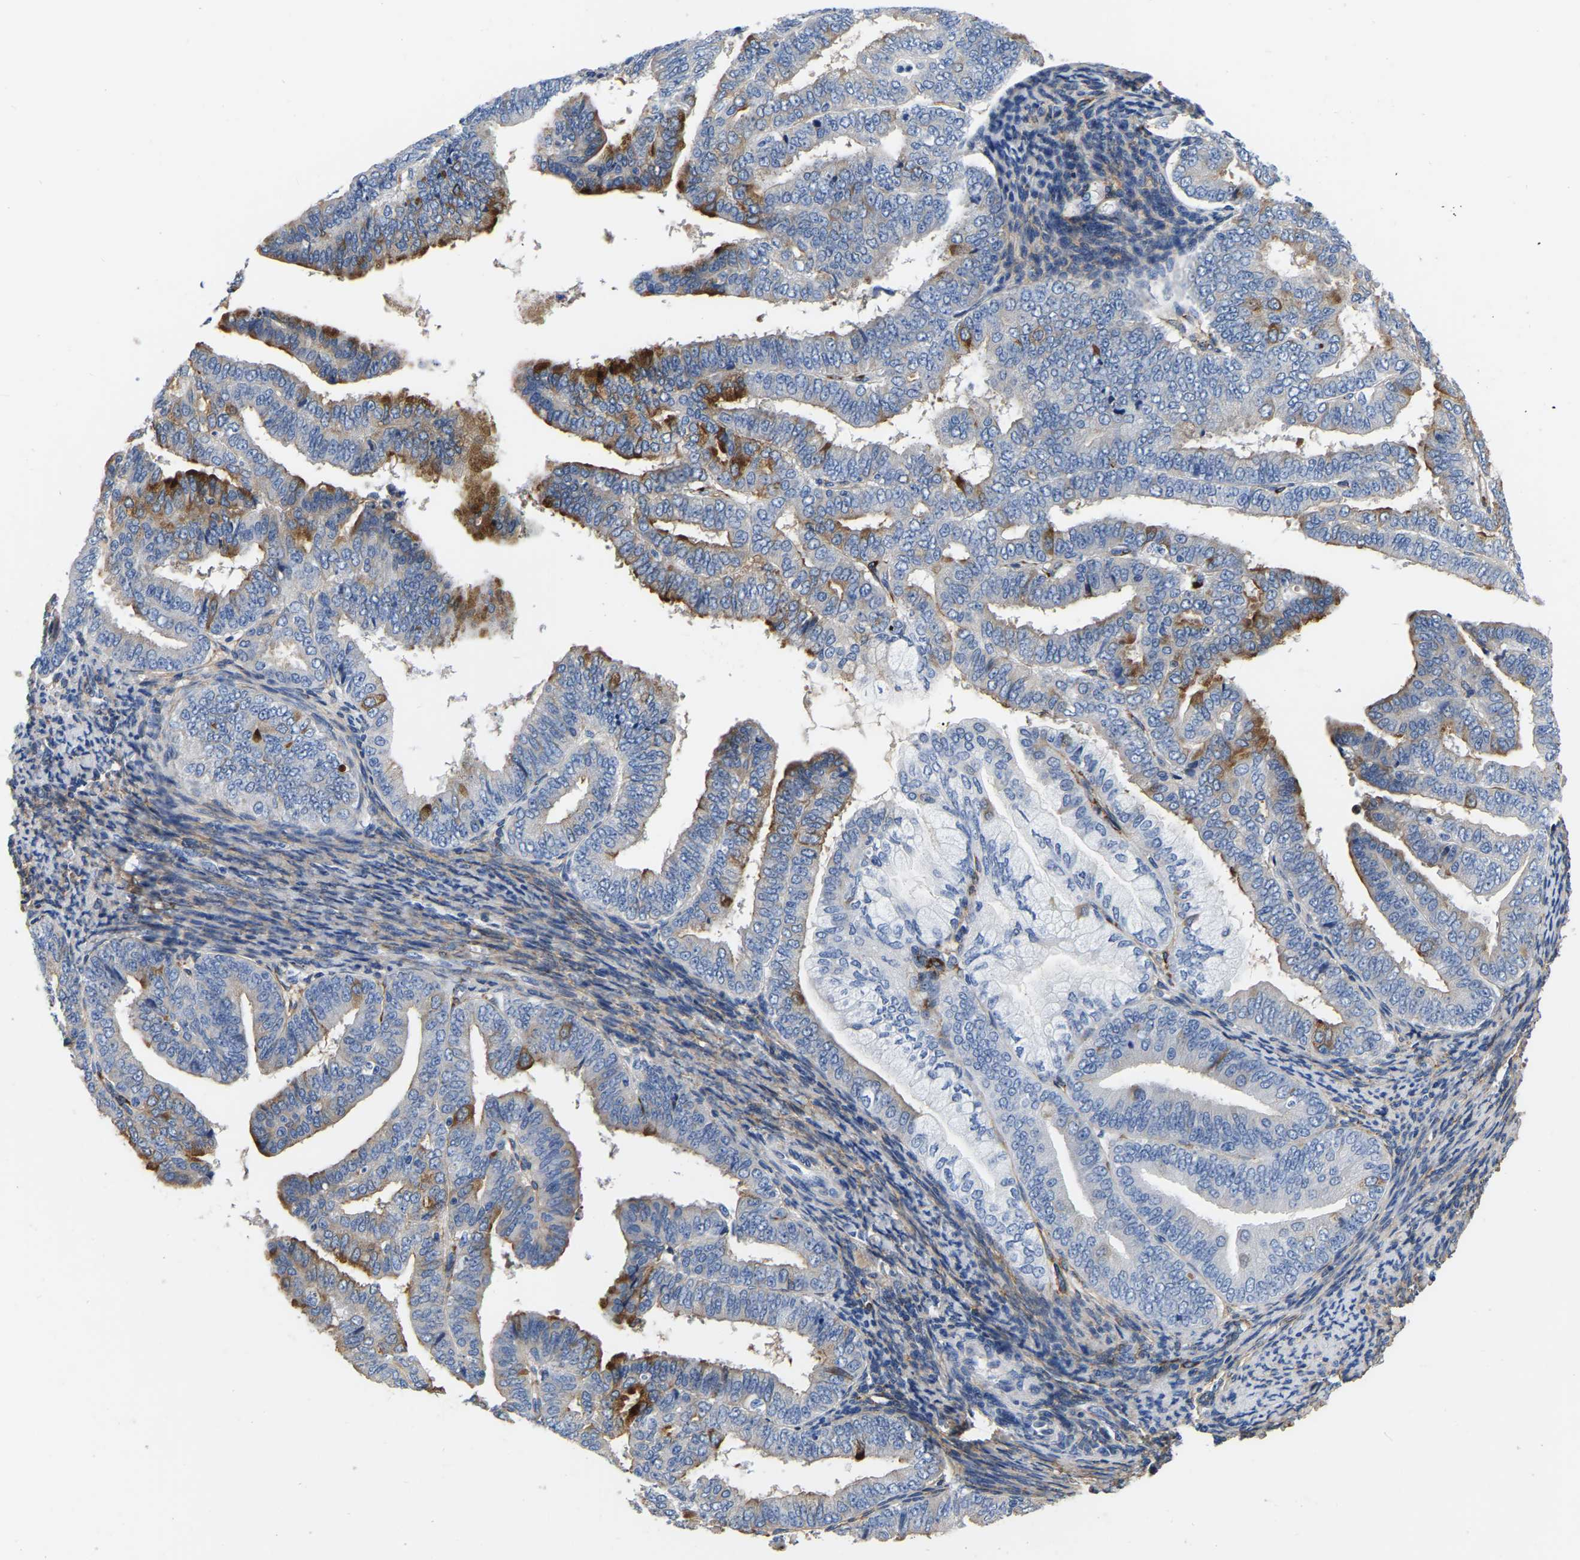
{"staining": {"intensity": "moderate", "quantity": "<25%", "location": "cytoplasmic/membranous"}, "tissue": "endometrial cancer", "cell_type": "Tumor cells", "image_type": "cancer", "snomed": [{"axis": "morphology", "description": "Adenocarcinoma, NOS"}, {"axis": "topography", "description": "Endometrium"}], "caption": "Protein staining demonstrates moderate cytoplasmic/membranous expression in about <25% of tumor cells in endometrial cancer (adenocarcinoma).", "gene": "COL6A1", "patient": {"sex": "female", "age": 63}}